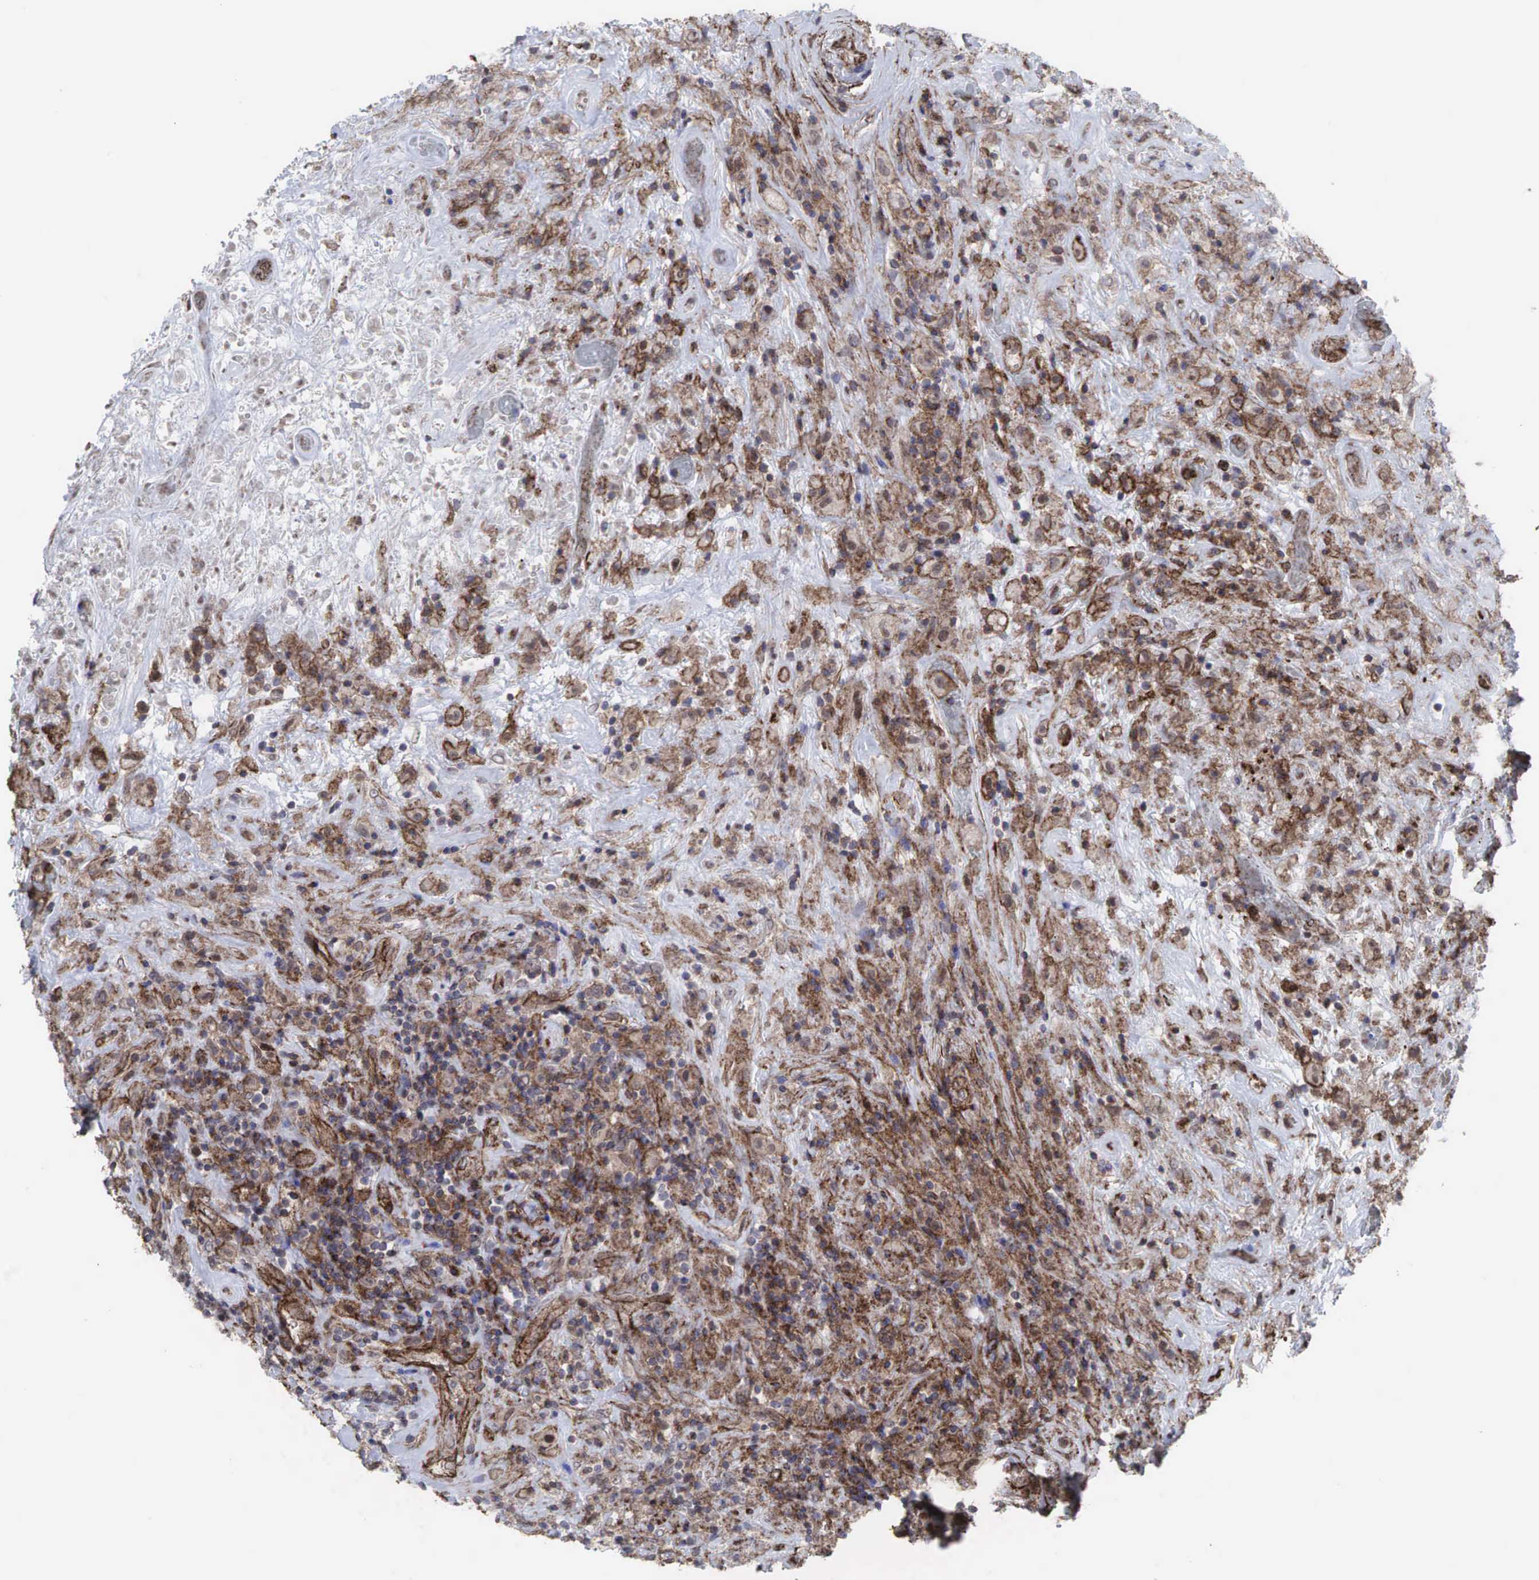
{"staining": {"intensity": "moderate", "quantity": ">75%", "location": "cytoplasmic/membranous"}, "tissue": "lymphoma", "cell_type": "Tumor cells", "image_type": "cancer", "snomed": [{"axis": "morphology", "description": "Hodgkin's disease, NOS"}, {"axis": "topography", "description": "Lymph node"}], "caption": "A brown stain highlights moderate cytoplasmic/membranous staining of a protein in human lymphoma tumor cells.", "gene": "GPRASP1", "patient": {"sex": "male", "age": 46}}